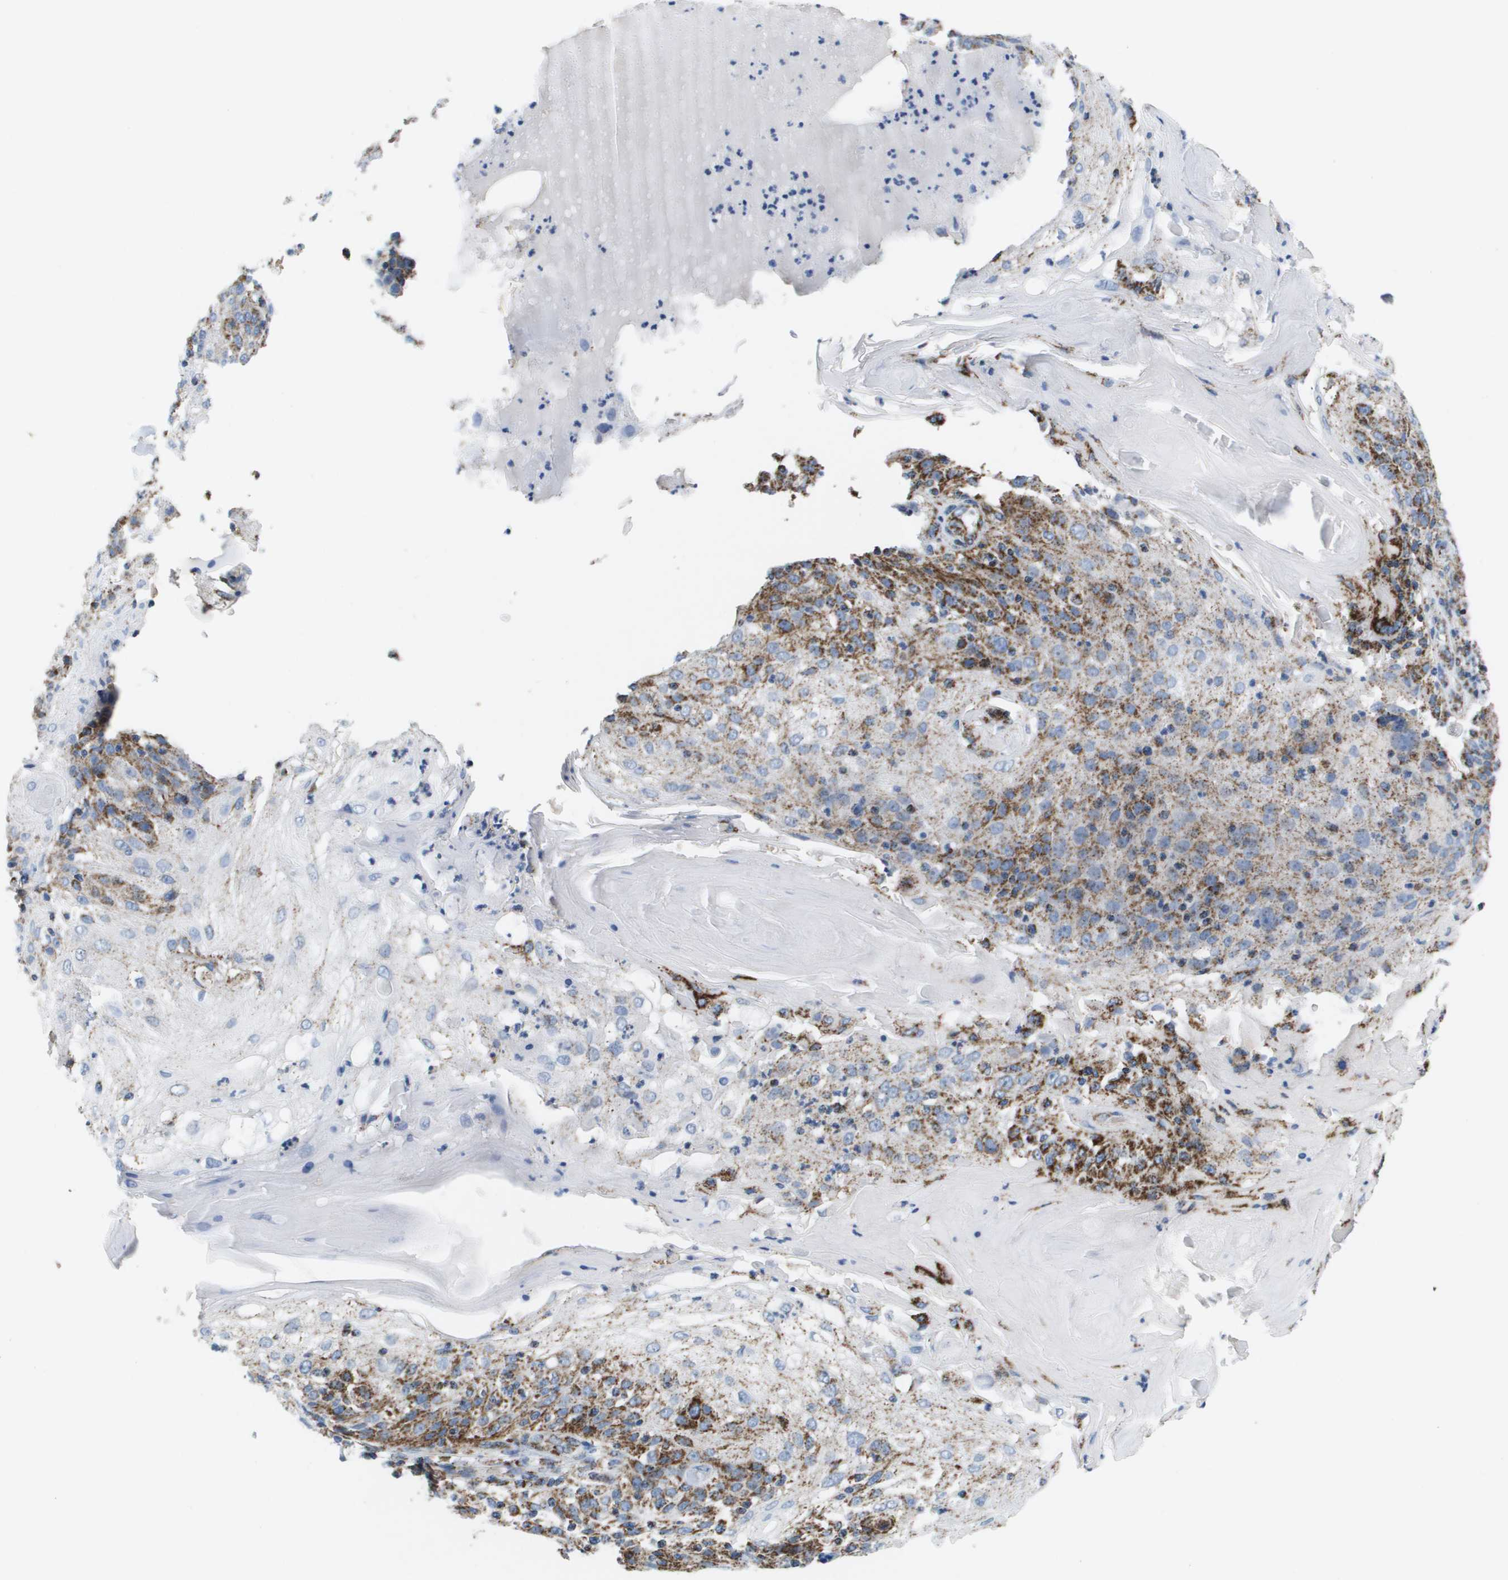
{"staining": {"intensity": "strong", "quantity": ">75%", "location": "cytoplasmic/membranous"}, "tissue": "skin cancer", "cell_type": "Tumor cells", "image_type": "cancer", "snomed": [{"axis": "morphology", "description": "Normal tissue, NOS"}, {"axis": "morphology", "description": "Squamous cell carcinoma, NOS"}, {"axis": "topography", "description": "Skin"}], "caption": "IHC of skin cancer (squamous cell carcinoma) demonstrates high levels of strong cytoplasmic/membranous positivity in approximately >75% of tumor cells. The protein of interest is shown in brown color, while the nuclei are stained blue.", "gene": "ATP5F1B", "patient": {"sex": "female", "age": 83}}